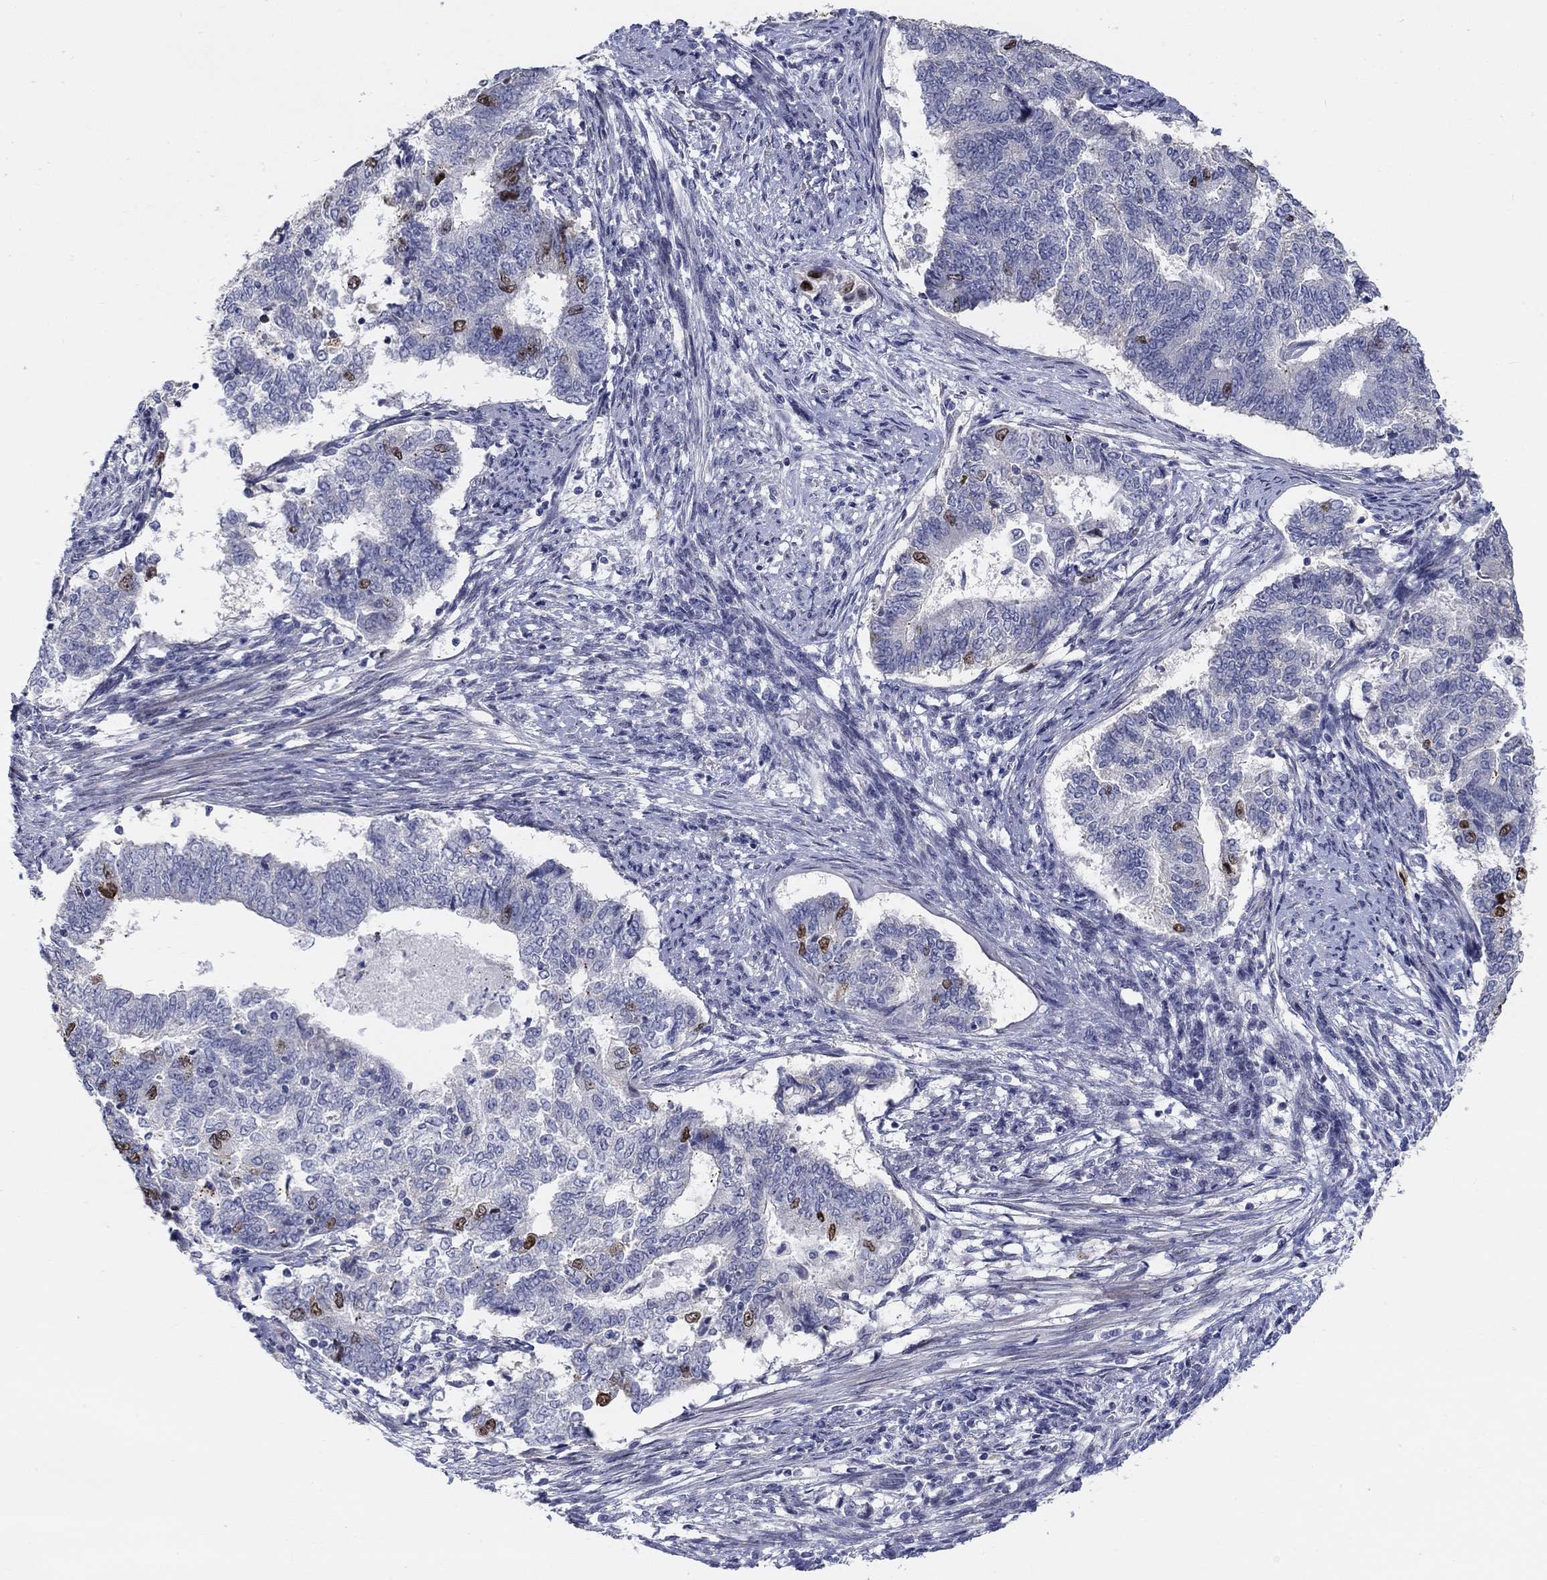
{"staining": {"intensity": "strong", "quantity": "<25%", "location": "nuclear"}, "tissue": "endometrial cancer", "cell_type": "Tumor cells", "image_type": "cancer", "snomed": [{"axis": "morphology", "description": "Adenocarcinoma, NOS"}, {"axis": "topography", "description": "Endometrium"}], "caption": "Protein staining shows strong nuclear expression in about <25% of tumor cells in adenocarcinoma (endometrial).", "gene": "PRC1", "patient": {"sex": "female", "age": 65}}